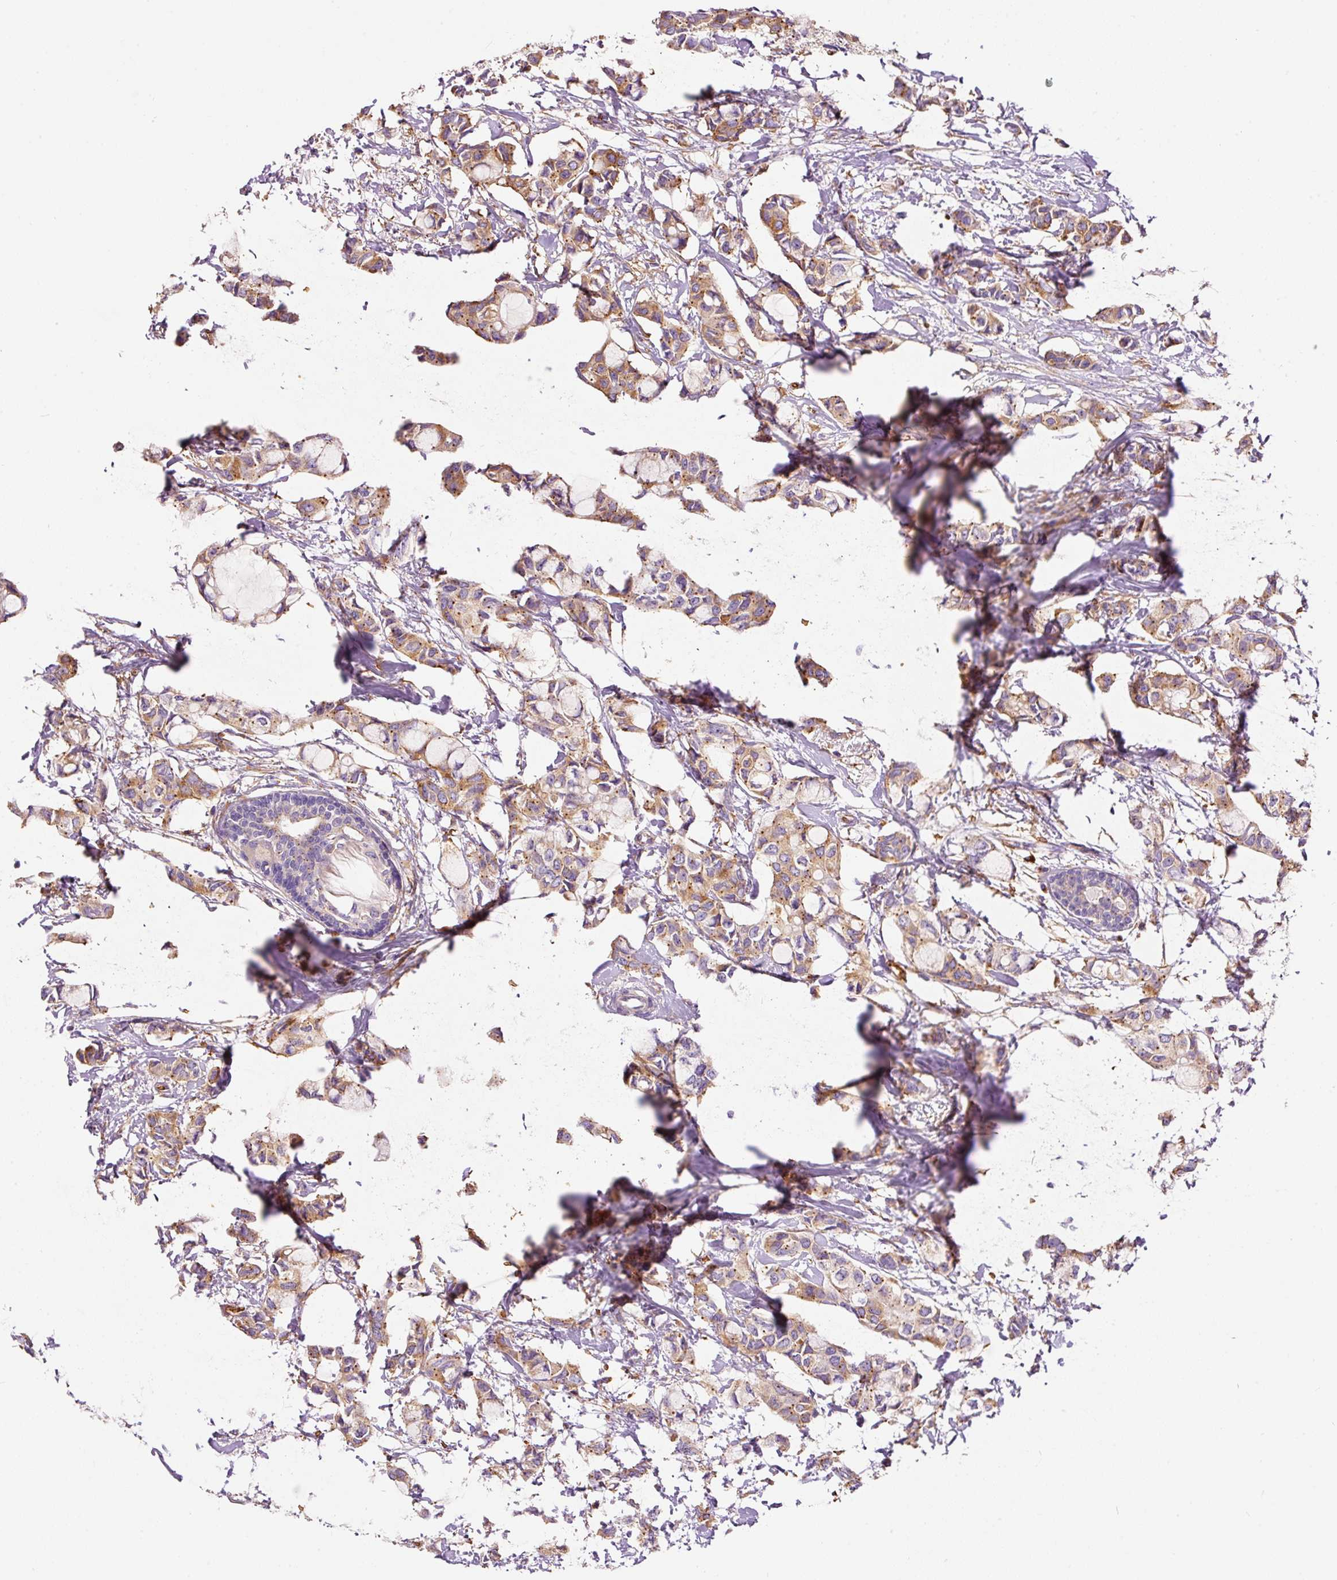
{"staining": {"intensity": "moderate", "quantity": ">75%", "location": "cytoplasmic/membranous"}, "tissue": "breast cancer", "cell_type": "Tumor cells", "image_type": "cancer", "snomed": [{"axis": "morphology", "description": "Duct carcinoma"}, {"axis": "topography", "description": "Breast"}], "caption": "Breast cancer (invasive ductal carcinoma) tissue displays moderate cytoplasmic/membranous positivity in approximately >75% of tumor cells", "gene": "PRRC2A", "patient": {"sex": "female", "age": 73}}